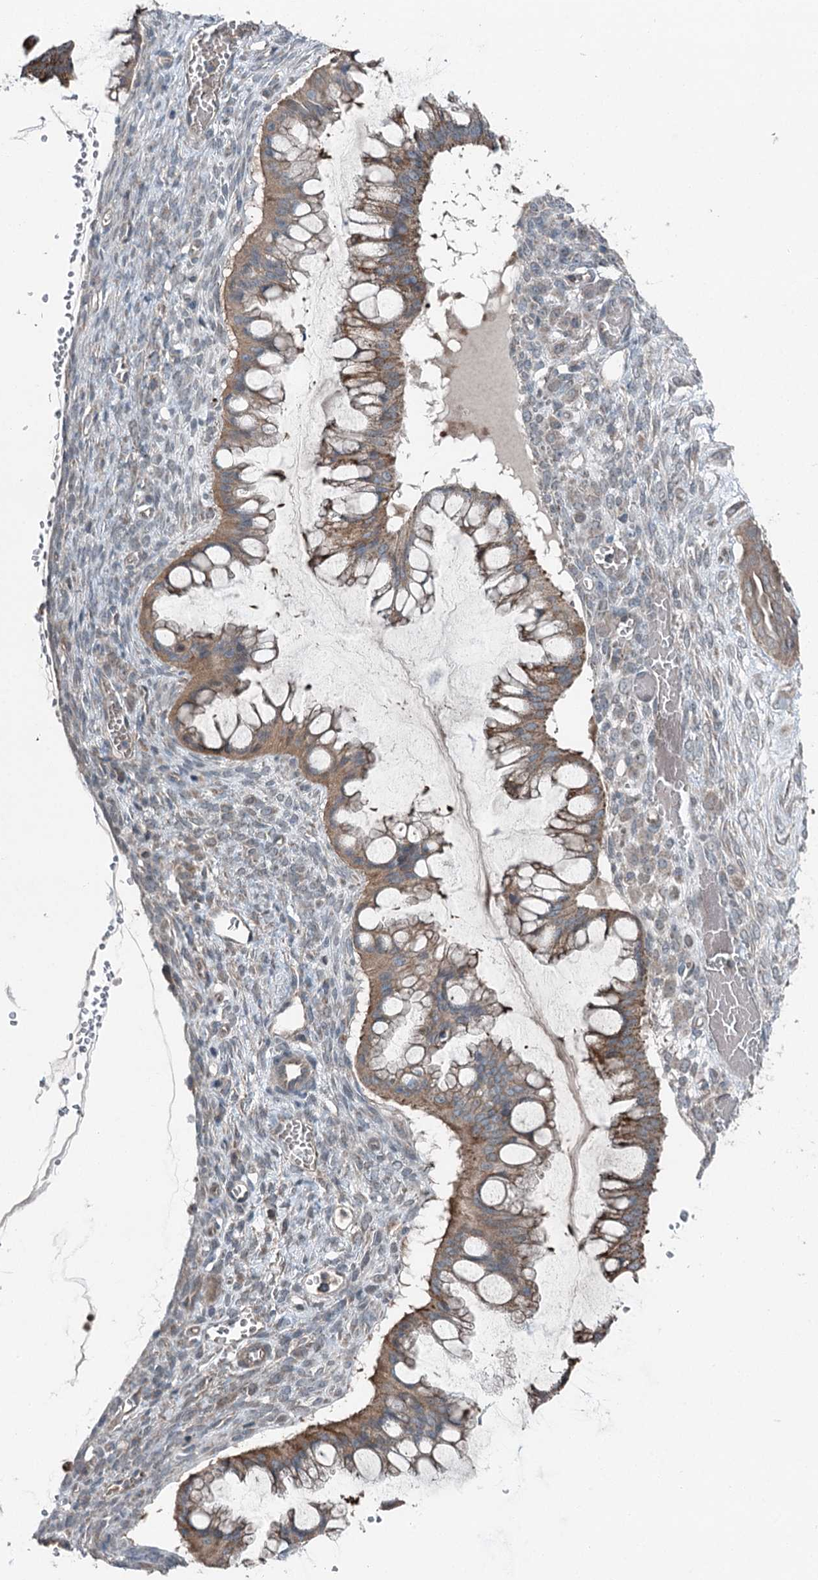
{"staining": {"intensity": "moderate", "quantity": ">75%", "location": "cytoplasmic/membranous"}, "tissue": "ovarian cancer", "cell_type": "Tumor cells", "image_type": "cancer", "snomed": [{"axis": "morphology", "description": "Cystadenocarcinoma, mucinous, NOS"}, {"axis": "topography", "description": "Ovary"}], "caption": "Protein analysis of mucinous cystadenocarcinoma (ovarian) tissue demonstrates moderate cytoplasmic/membranous expression in approximately >75% of tumor cells.", "gene": "SKIC3", "patient": {"sex": "female", "age": 73}}